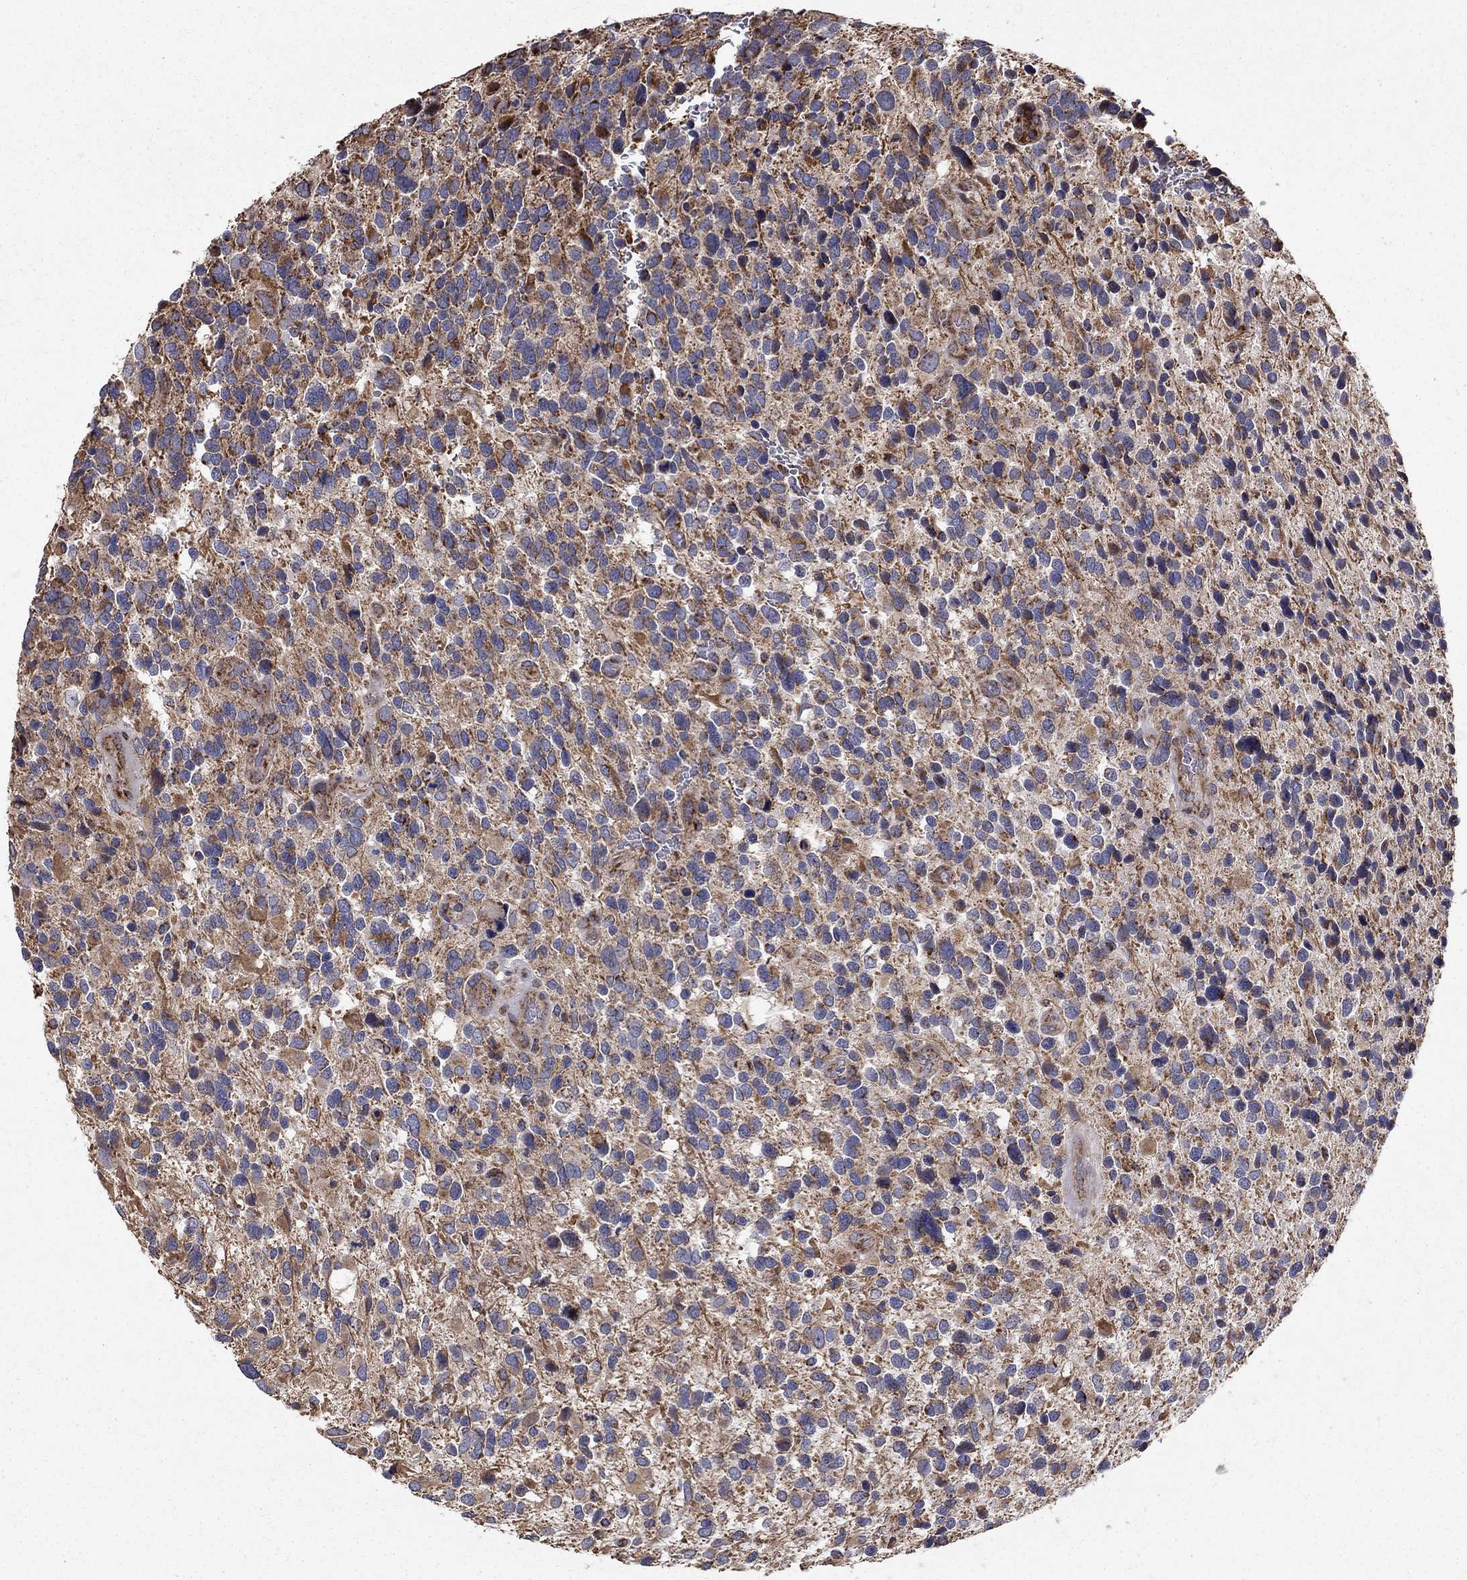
{"staining": {"intensity": "moderate", "quantity": "<25%", "location": "cytoplasmic/membranous"}, "tissue": "glioma", "cell_type": "Tumor cells", "image_type": "cancer", "snomed": [{"axis": "morphology", "description": "Glioma, malignant, Low grade"}, {"axis": "topography", "description": "Brain"}], "caption": "Tumor cells reveal moderate cytoplasmic/membranous staining in approximately <25% of cells in glioma.", "gene": "NDUFS8", "patient": {"sex": "female", "age": 32}}